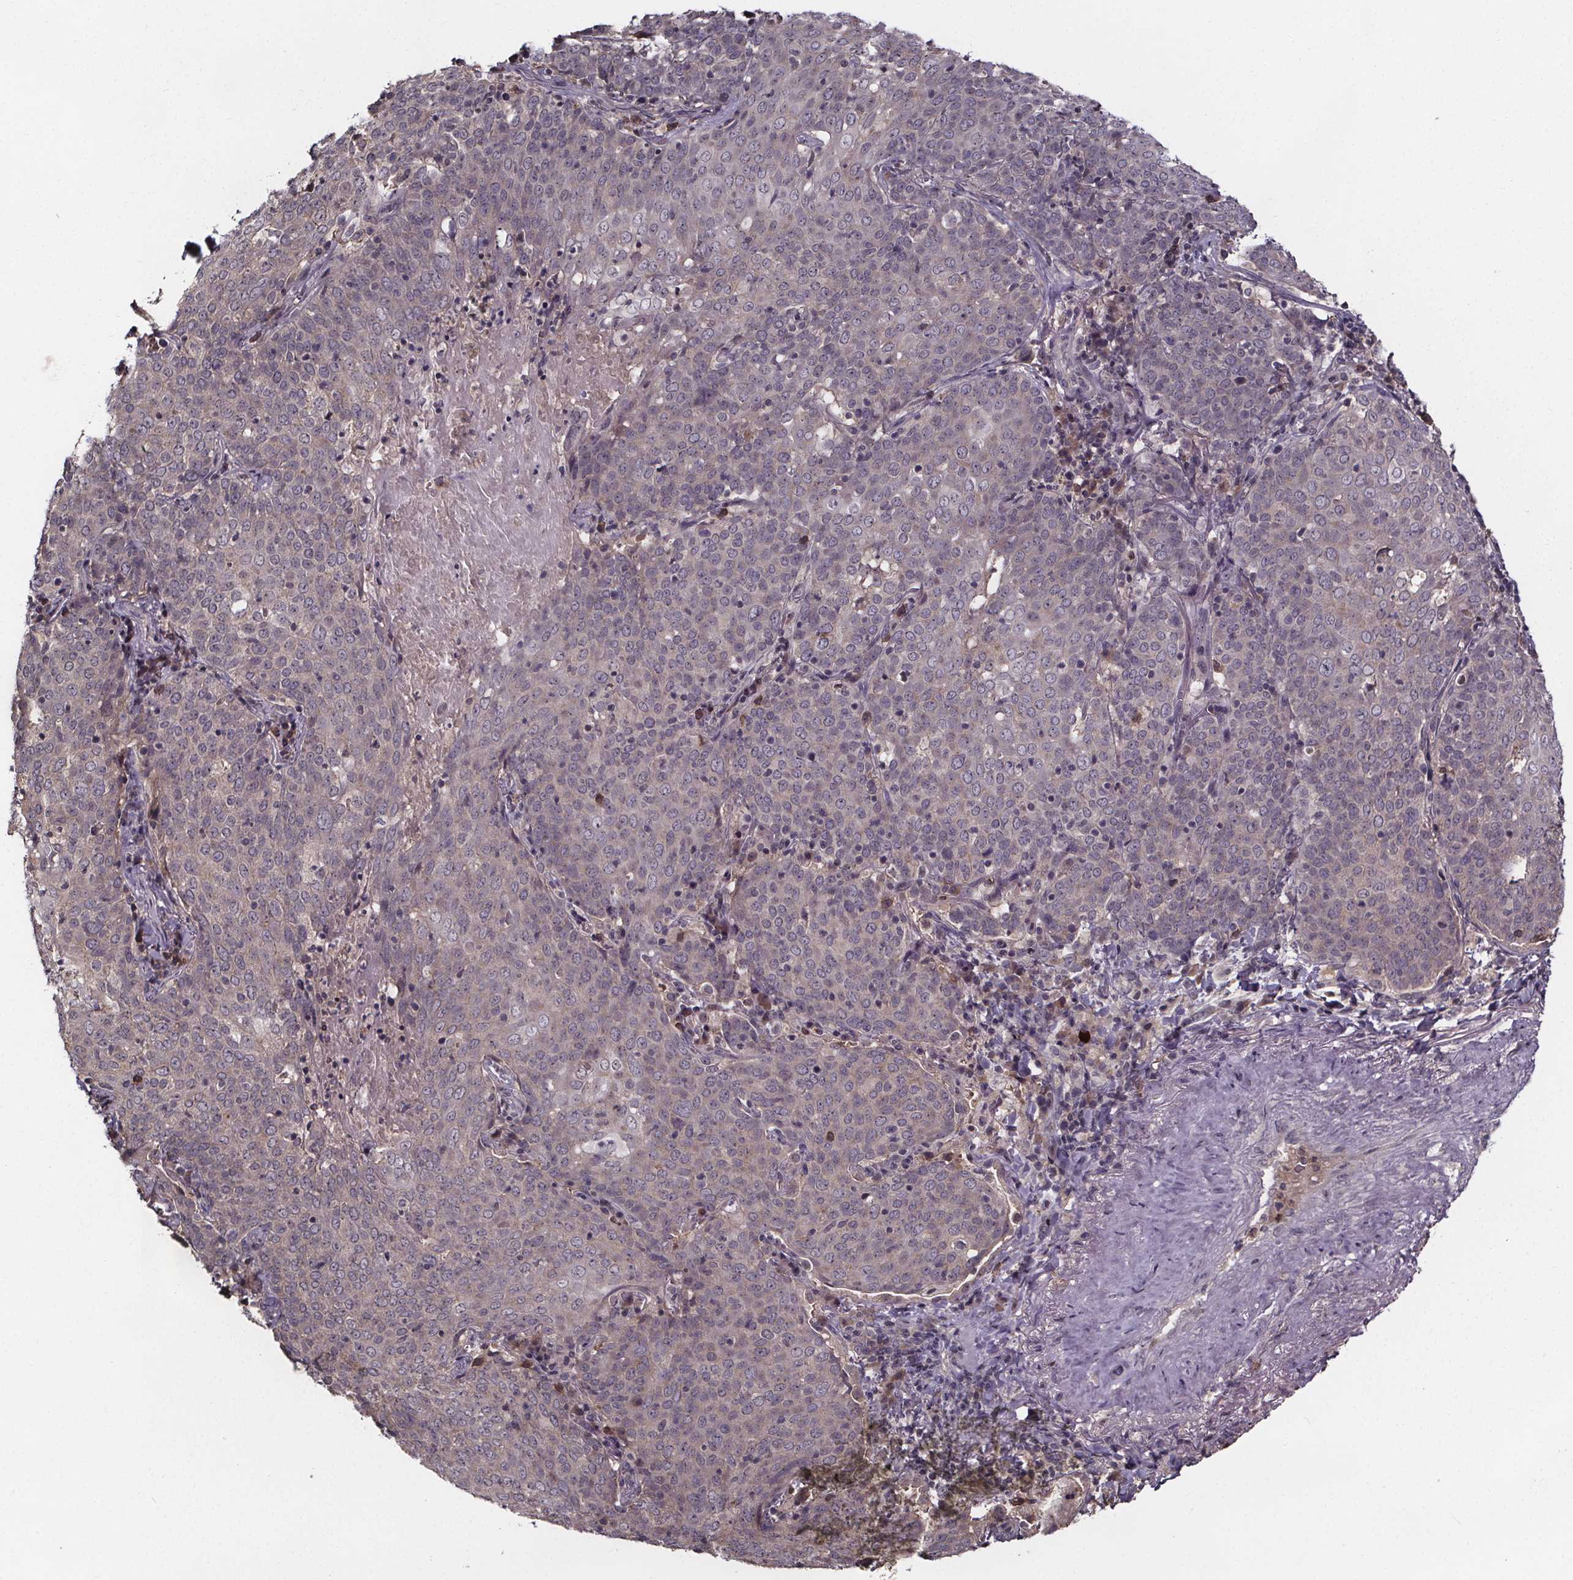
{"staining": {"intensity": "negative", "quantity": "none", "location": "none"}, "tissue": "lung cancer", "cell_type": "Tumor cells", "image_type": "cancer", "snomed": [{"axis": "morphology", "description": "Squamous cell carcinoma, NOS"}, {"axis": "topography", "description": "Lung"}], "caption": "IHC photomicrograph of neoplastic tissue: human lung cancer stained with DAB exhibits no significant protein positivity in tumor cells.", "gene": "SMIM1", "patient": {"sex": "male", "age": 82}}